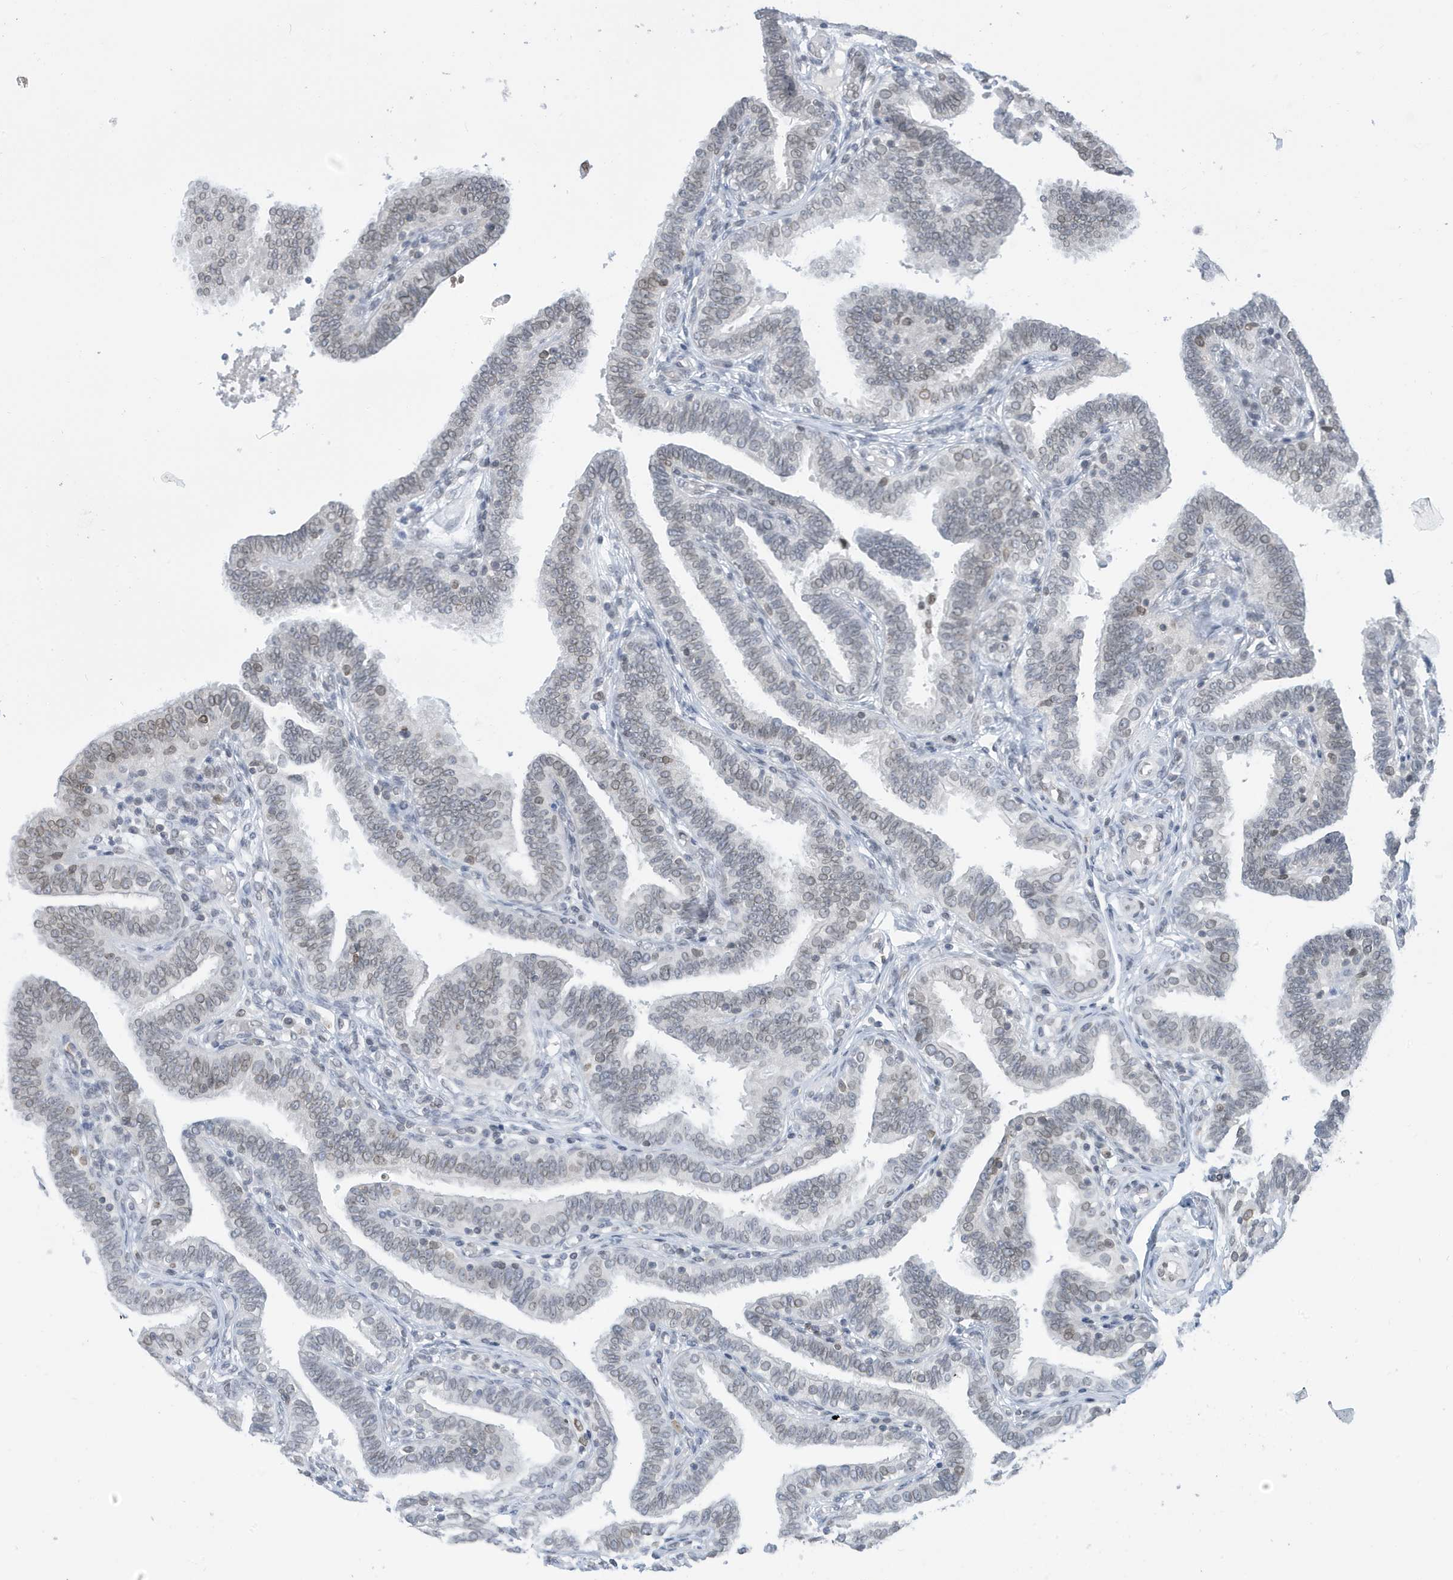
{"staining": {"intensity": "moderate", "quantity": "25%-75%", "location": "nuclear"}, "tissue": "fallopian tube", "cell_type": "Glandular cells", "image_type": "normal", "snomed": [{"axis": "morphology", "description": "Normal tissue, NOS"}, {"axis": "topography", "description": "Fallopian tube"}], "caption": "Protein positivity by immunohistochemistry (IHC) demonstrates moderate nuclear positivity in about 25%-75% of glandular cells in unremarkable fallopian tube. (brown staining indicates protein expression, while blue staining denotes nuclei).", "gene": "PCYT1A", "patient": {"sex": "female", "age": 39}}